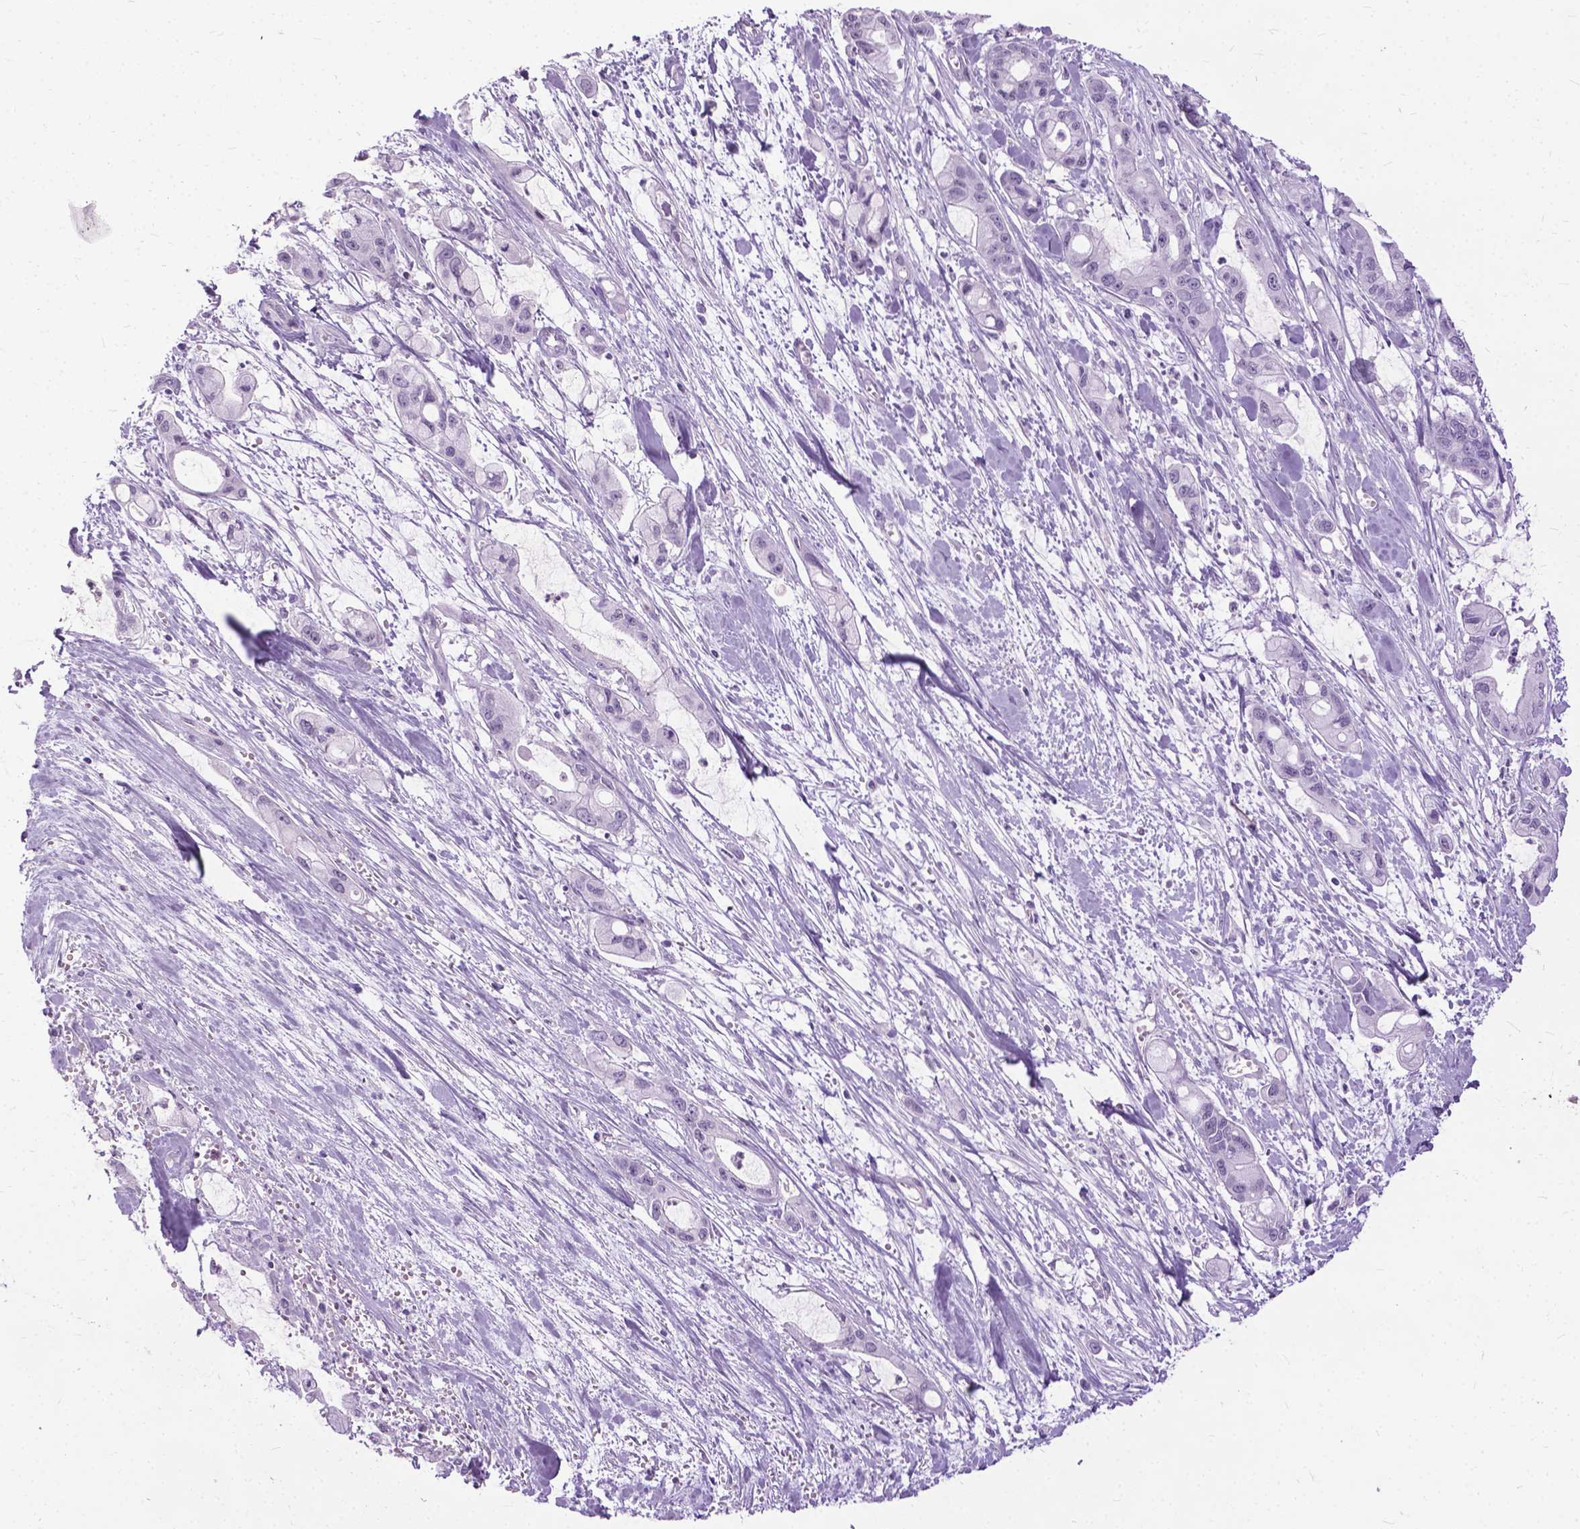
{"staining": {"intensity": "negative", "quantity": "none", "location": "none"}, "tissue": "pancreatic cancer", "cell_type": "Tumor cells", "image_type": "cancer", "snomed": [{"axis": "morphology", "description": "Adenocarcinoma, NOS"}, {"axis": "topography", "description": "Pancreas"}], "caption": "DAB immunohistochemical staining of pancreatic cancer exhibits no significant staining in tumor cells.", "gene": "PROB1", "patient": {"sex": "male", "age": 48}}